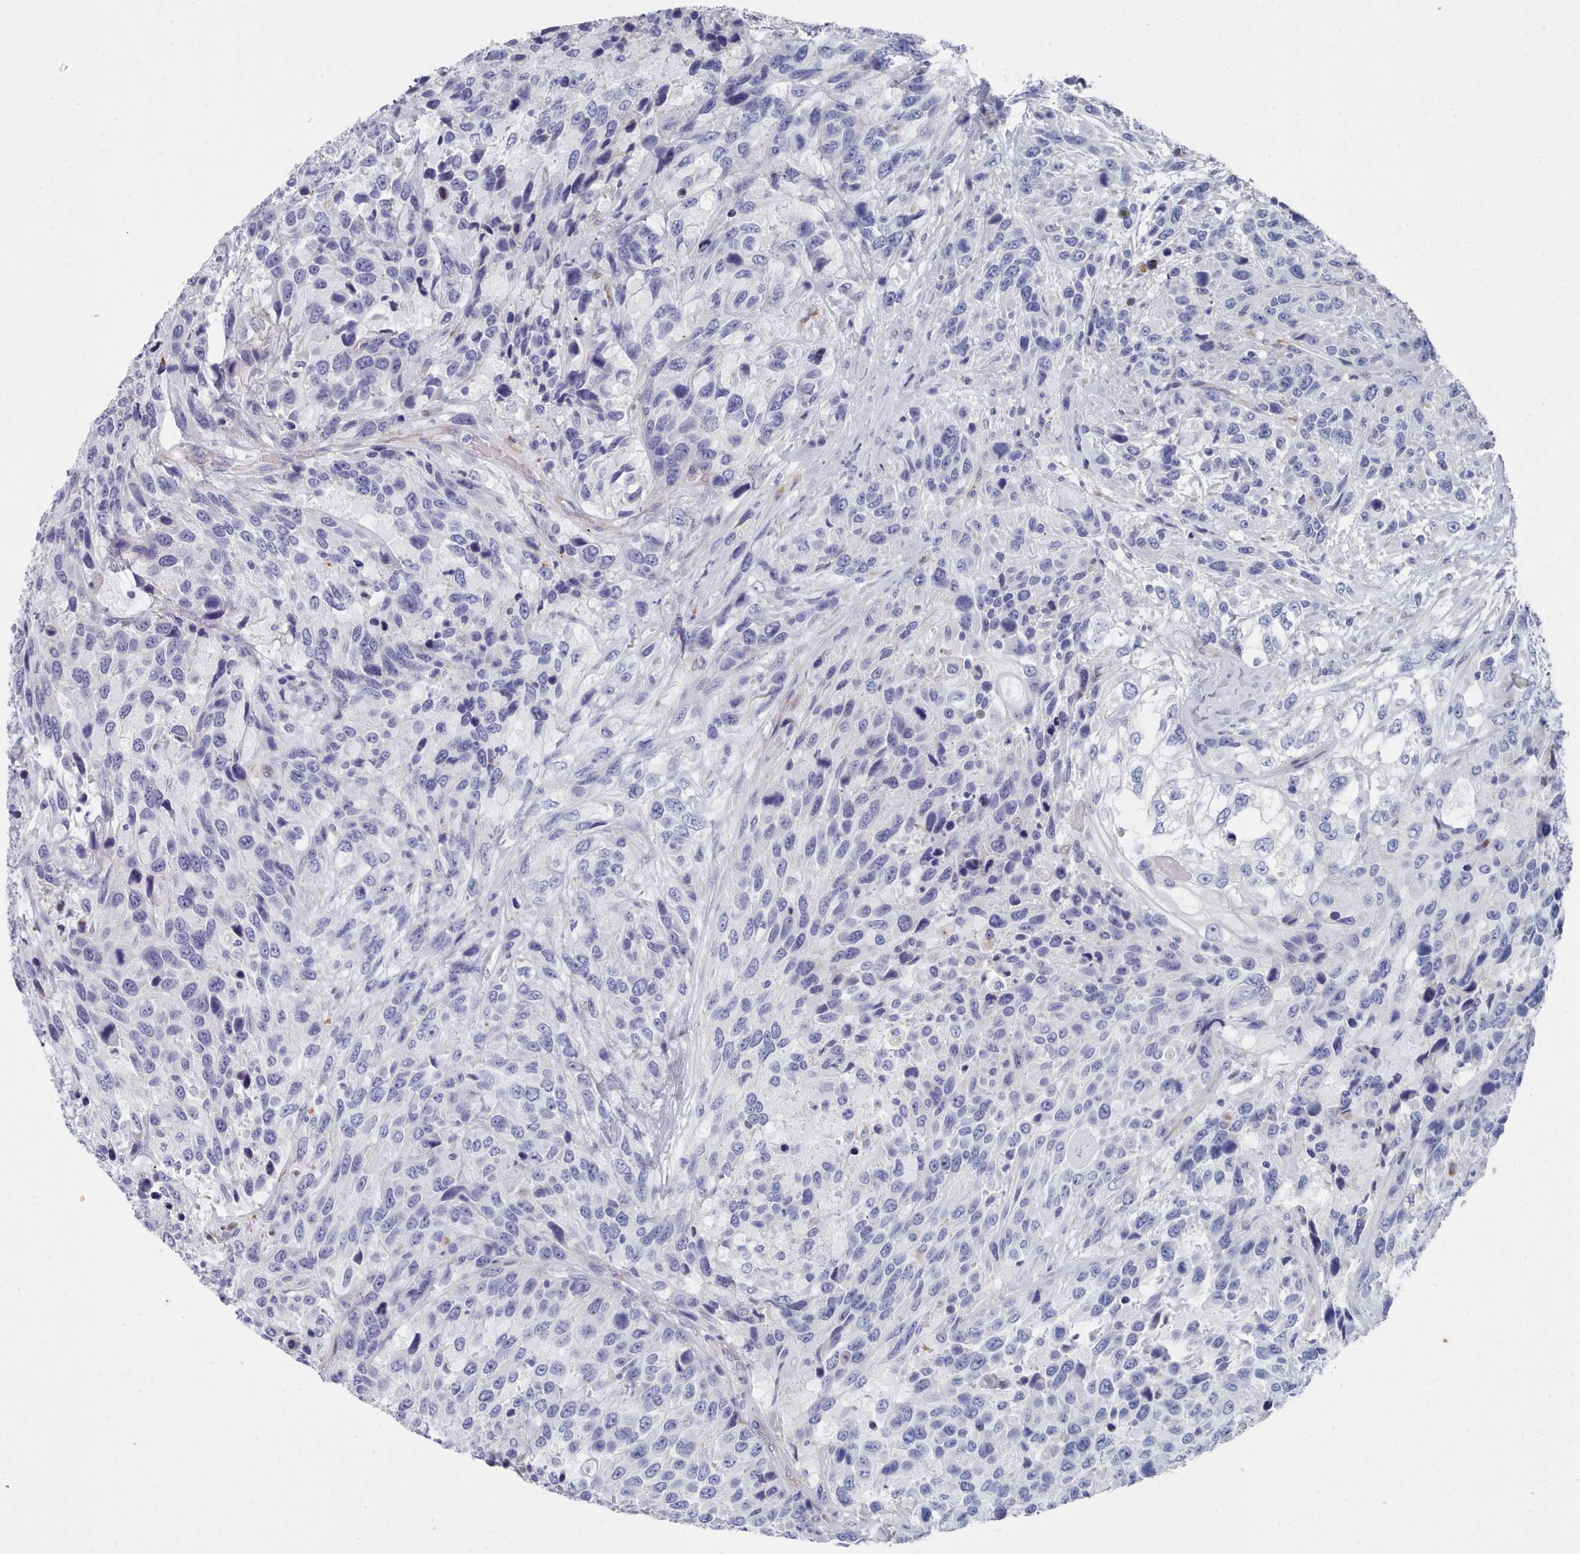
{"staining": {"intensity": "negative", "quantity": "none", "location": "none"}, "tissue": "urothelial cancer", "cell_type": "Tumor cells", "image_type": "cancer", "snomed": [{"axis": "morphology", "description": "Urothelial carcinoma, High grade"}, {"axis": "topography", "description": "Urinary bladder"}], "caption": "This is an immunohistochemistry (IHC) photomicrograph of human high-grade urothelial carcinoma. There is no staining in tumor cells.", "gene": "PDE4C", "patient": {"sex": "female", "age": 70}}